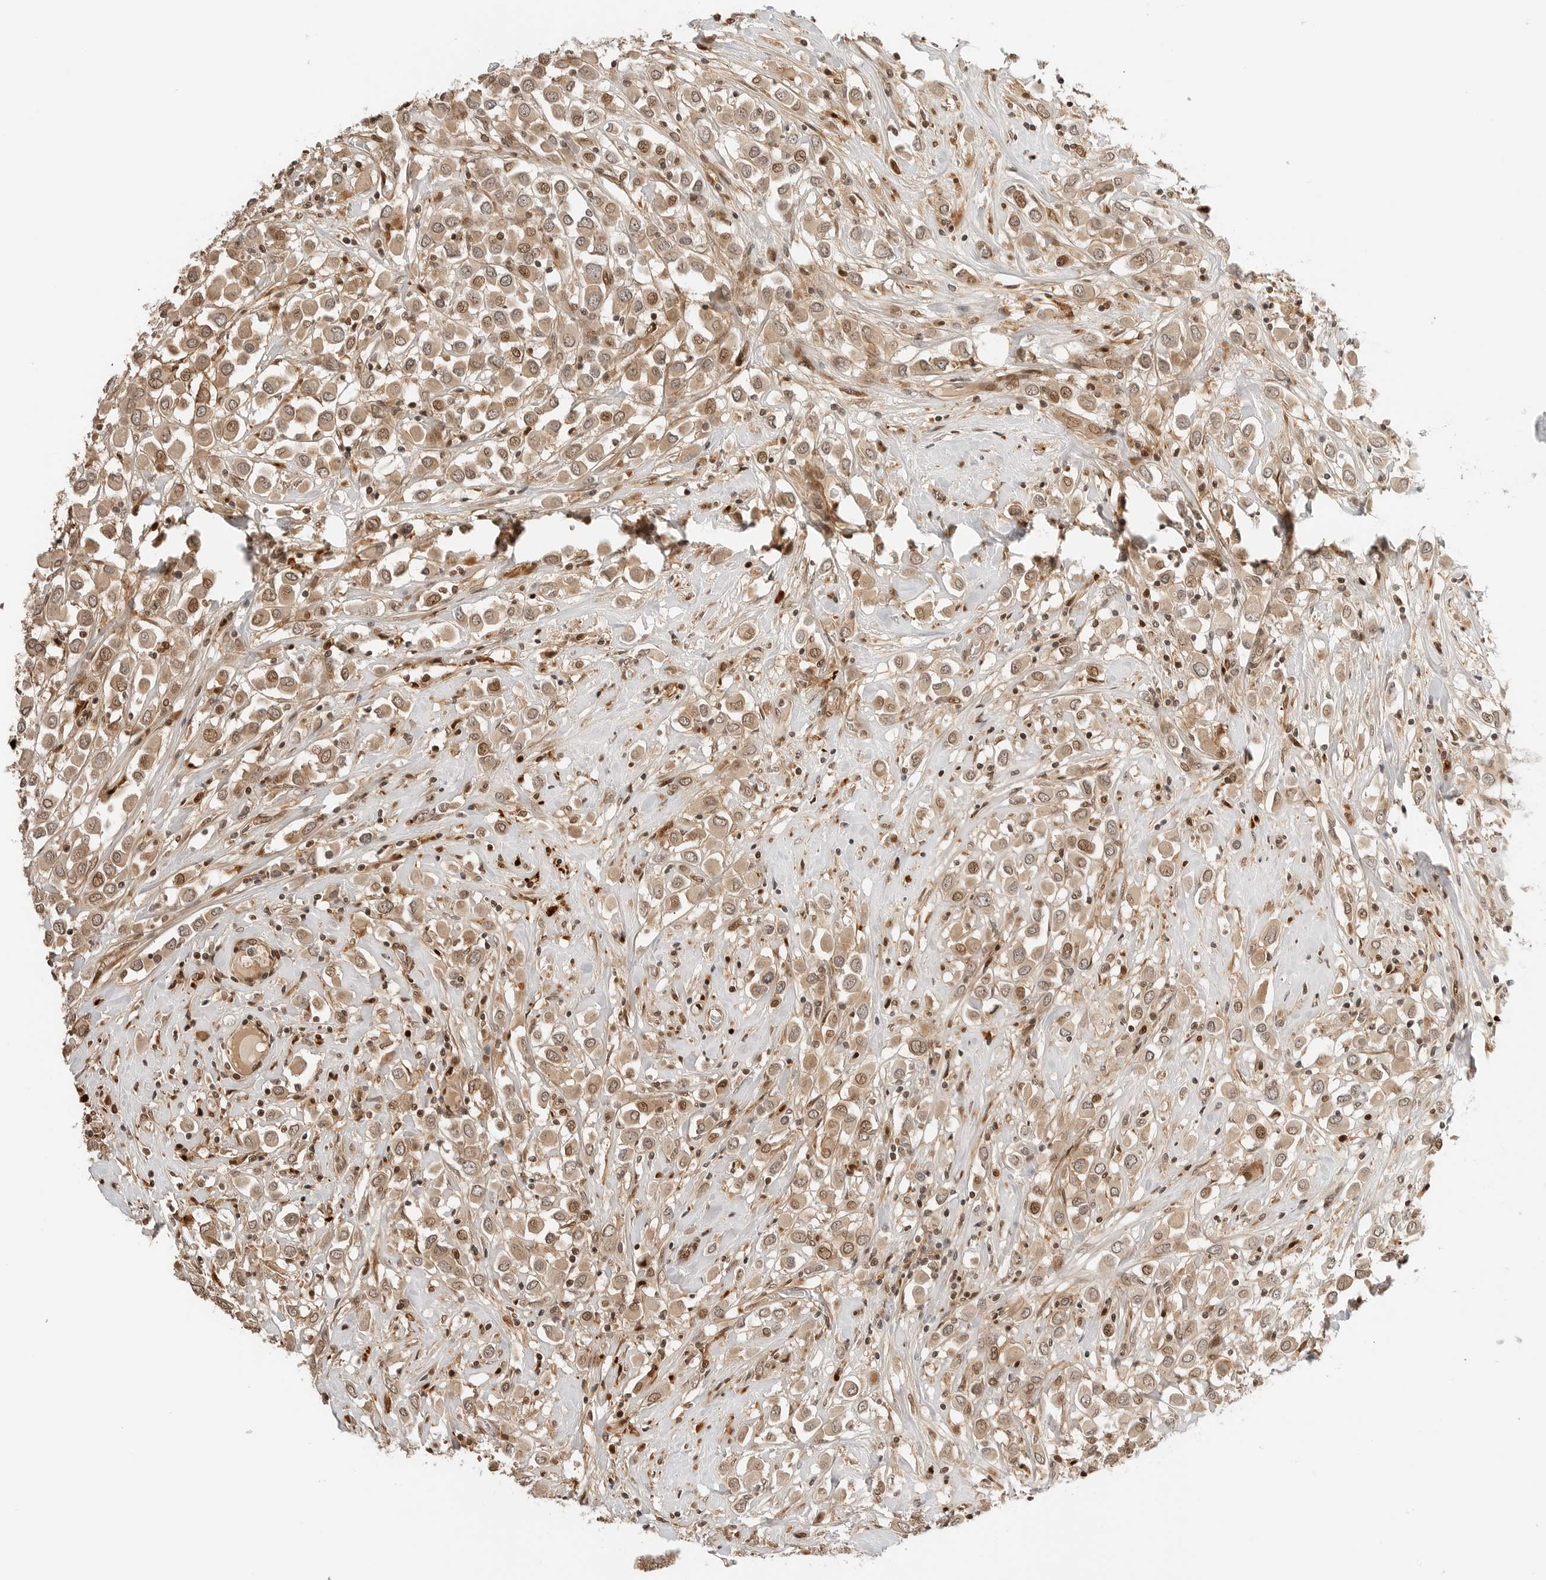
{"staining": {"intensity": "weak", "quantity": ">75%", "location": "cytoplasmic/membranous,nuclear"}, "tissue": "breast cancer", "cell_type": "Tumor cells", "image_type": "cancer", "snomed": [{"axis": "morphology", "description": "Duct carcinoma"}, {"axis": "topography", "description": "Breast"}], "caption": "High-magnification brightfield microscopy of infiltrating ductal carcinoma (breast) stained with DAB (brown) and counterstained with hematoxylin (blue). tumor cells exhibit weak cytoplasmic/membranous and nuclear staining is present in approximately>75% of cells.", "gene": "GEM", "patient": {"sex": "female", "age": 61}}